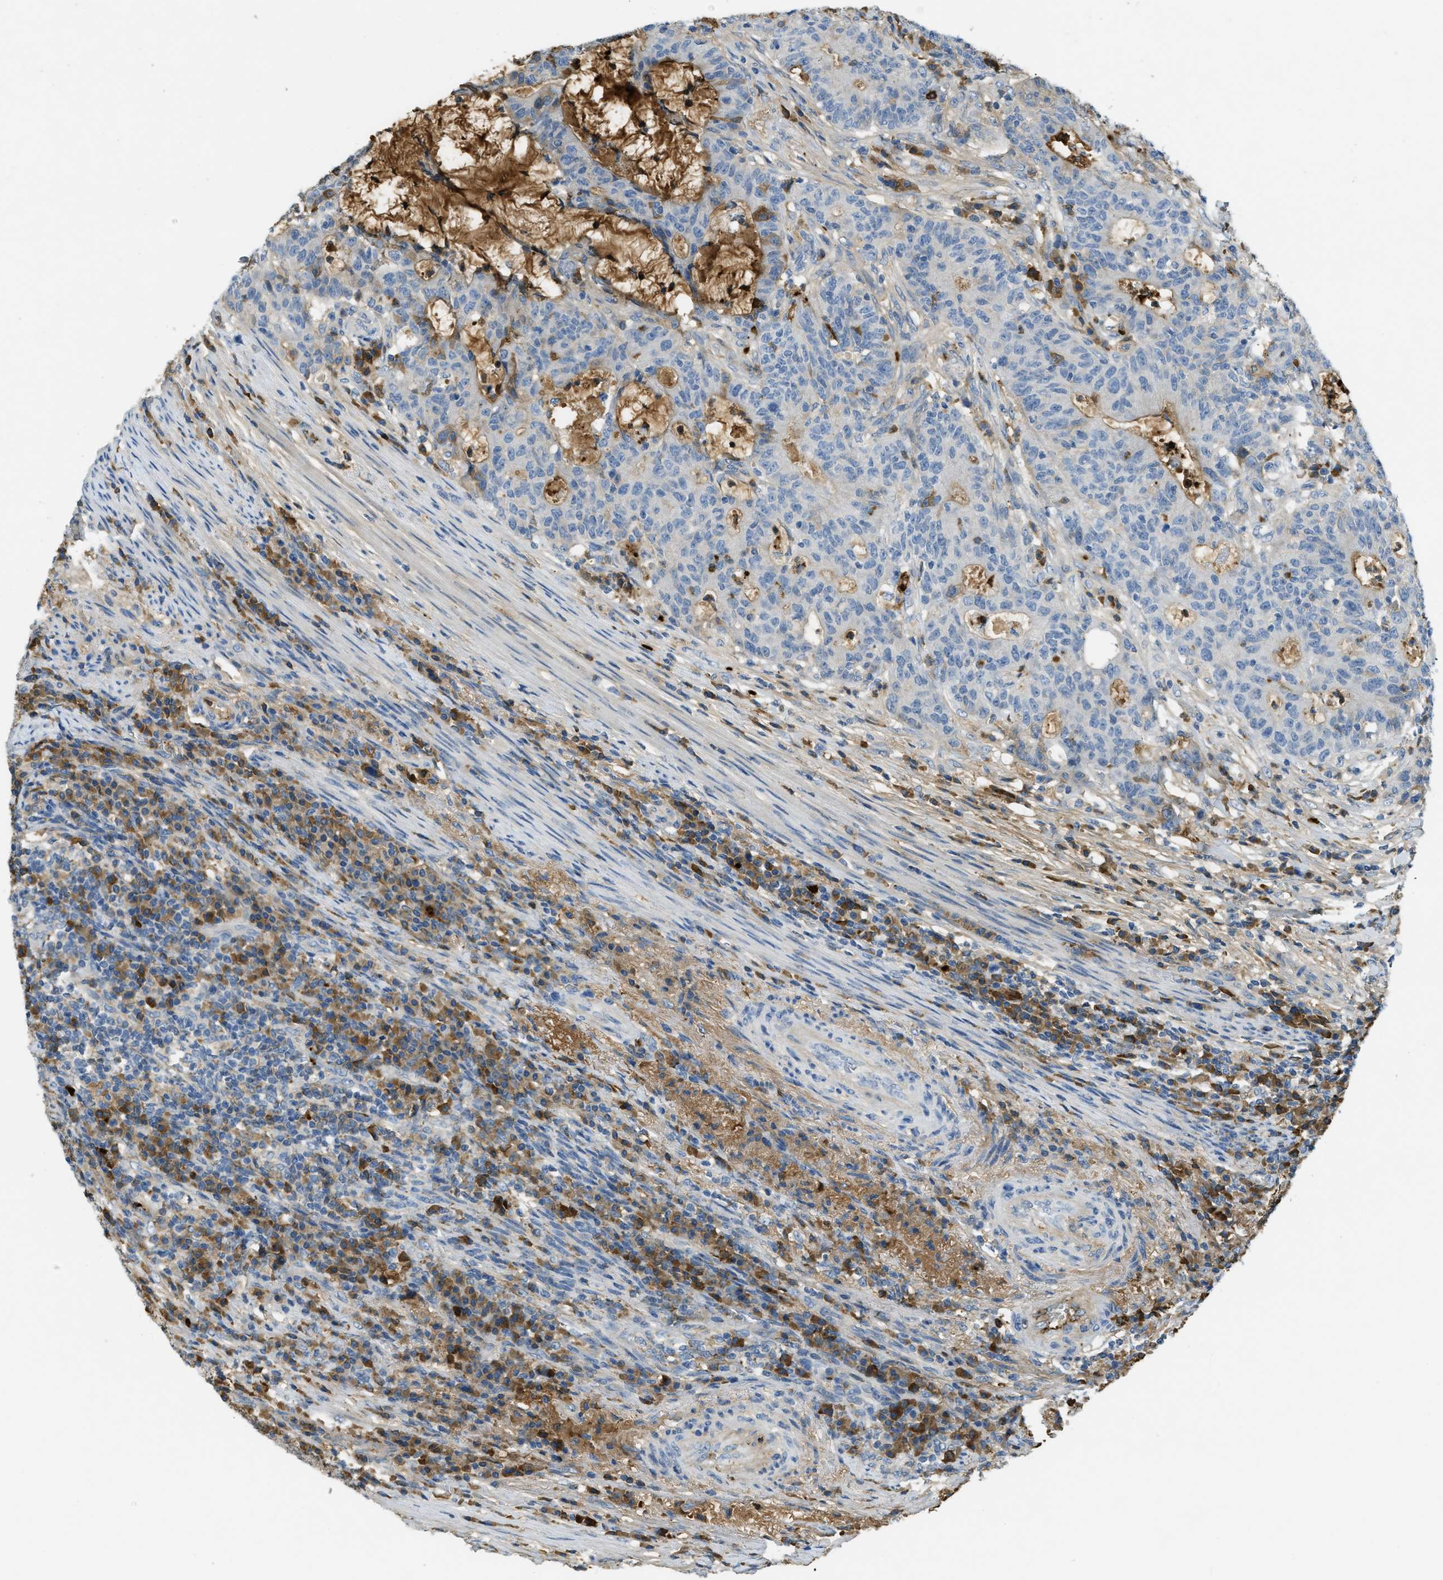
{"staining": {"intensity": "weak", "quantity": "<25%", "location": "cytoplasmic/membranous"}, "tissue": "colorectal cancer", "cell_type": "Tumor cells", "image_type": "cancer", "snomed": [{"axis": "morphology", "description": "Normal tissue, NOS"}, {"axis": "morphology", "description": "Adenocarcinoma, NOS"}, {"axis": "topography", "description": "Colon"}], "caption": "High magnification brightfield microscopy of colorectal cancer stained with DAB (brown) and counterstained with hematoxylin (blue): tumor cells show no significant staining.", "gene": "PRTN3", "patient": {"sex": "female", "age": 75}}